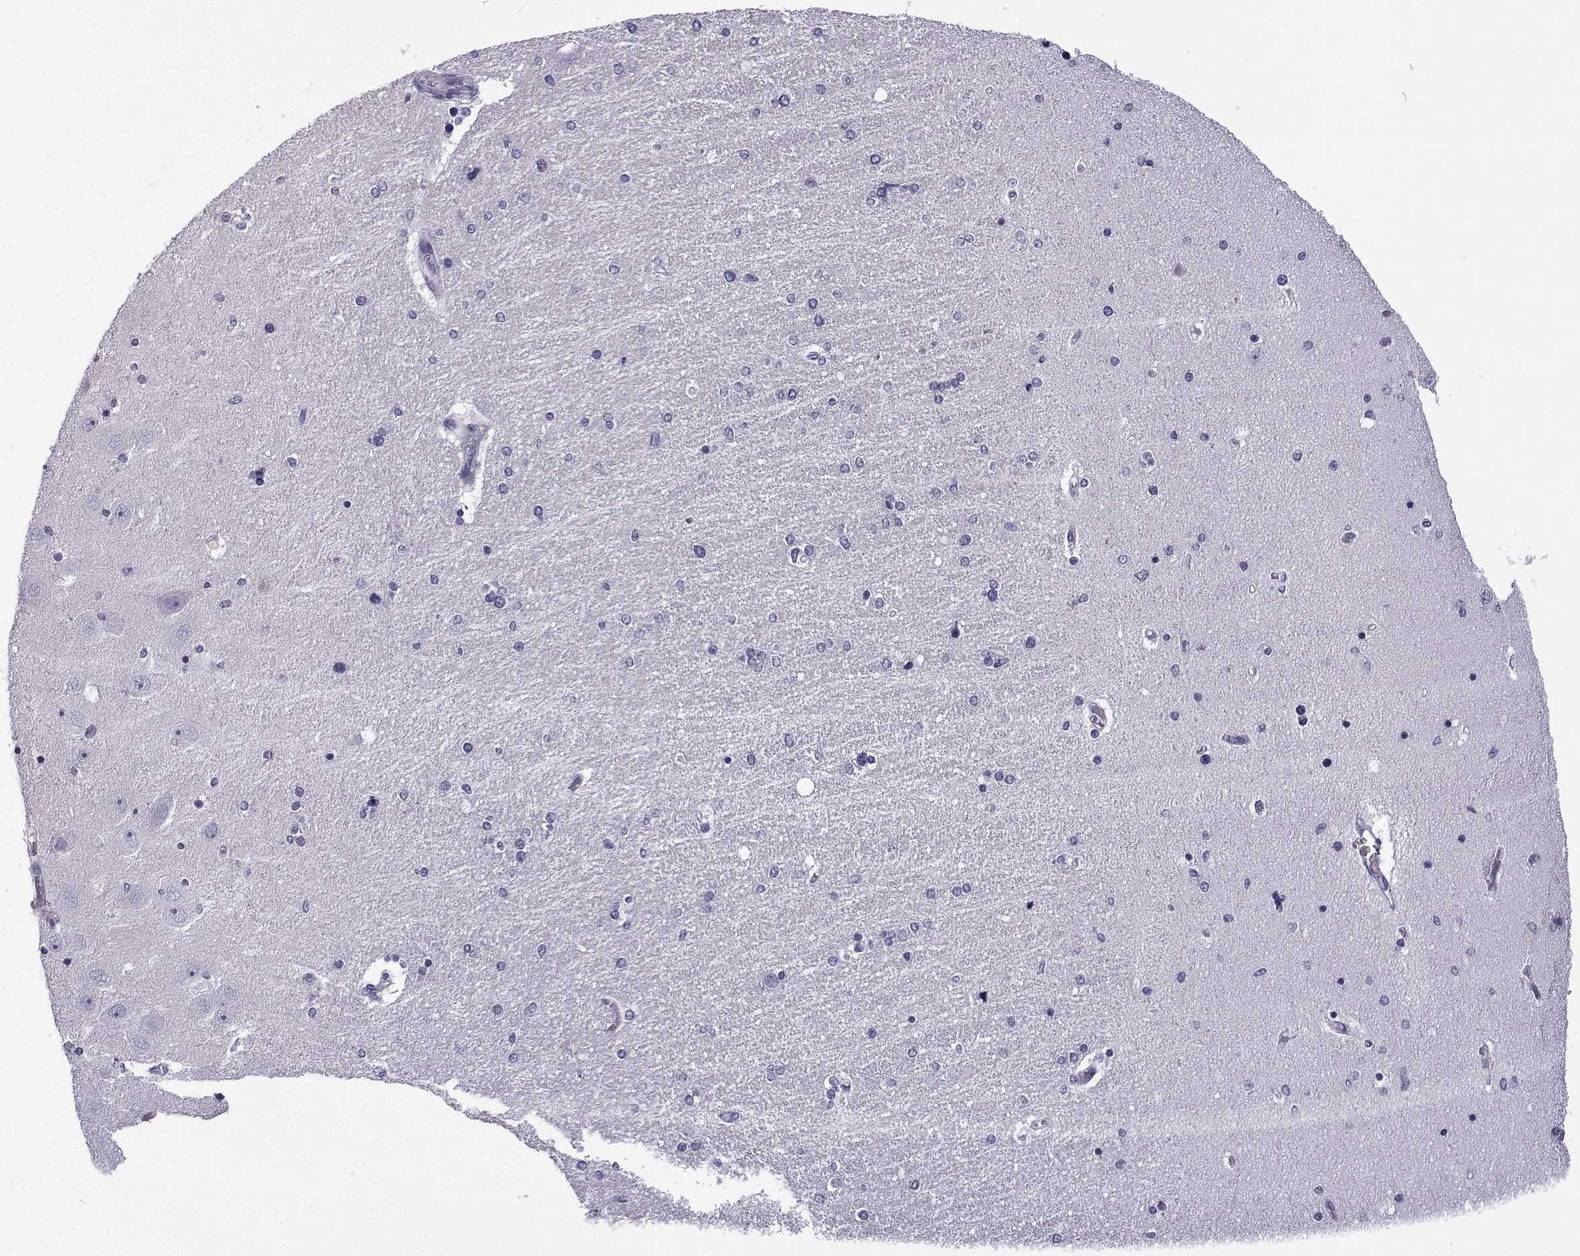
{"staining": {"intensity": "negative", "quantity": "none", "location": "none"}, "tissue": "hippocampus", "cell_type": "Glial cells", "image_type": "normal", "snomed": [{"axis": "morphology", "description": "Normal tissue, NOS"}, {"axis": "topography", "description": "Hippocampus"}], "caption": "The photomicrograph displays no significant expression in glial cells of hippocampus. The staining was performed using DAB (3,3'-diaminobenzidine) to visualize the protein expression in brown, while the nuclei were stained in blue with hematoxylin (Magnification: 20x).", "gene": "MRGBP", "patient": {"sex": "female", "age": 54}}